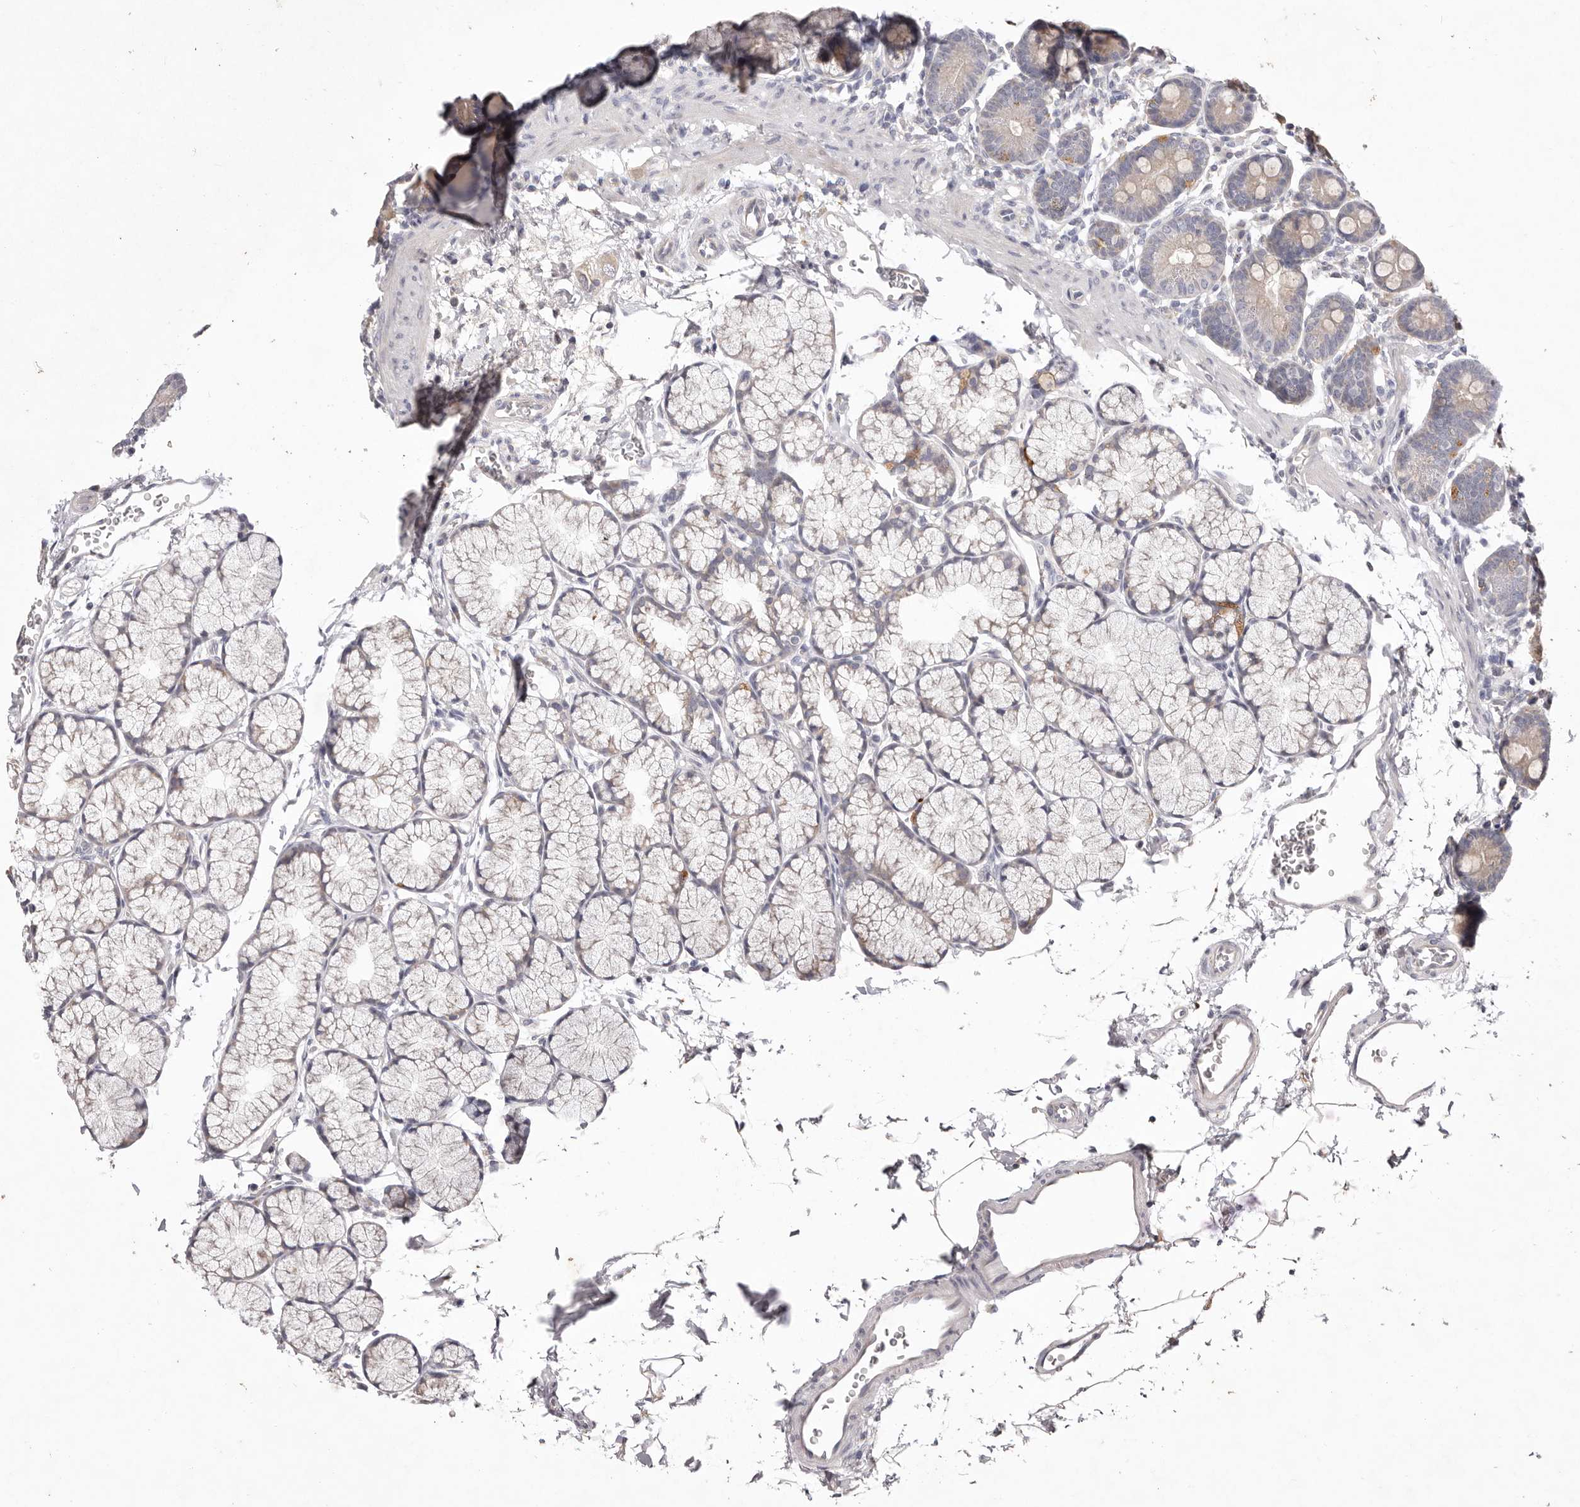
{"staining": {"intensity": "weak", "quantity": "<25%", "location": "cytoplasmic/membranous"}, "tissue": "duodenum", "cell_type": "Glandular cells", "image_type": "normal", "snomed": [{"axis": "morphology", "description": "Normal tissue, NOS"}, {"axis": "topography", "description": "Duodenum"}], "caption": "The histopathology image demonstrates no significant positivity in glandular cells of duodenum.", "gene": "GARNL3", "patient": {"sex": "male", "age": 35}}